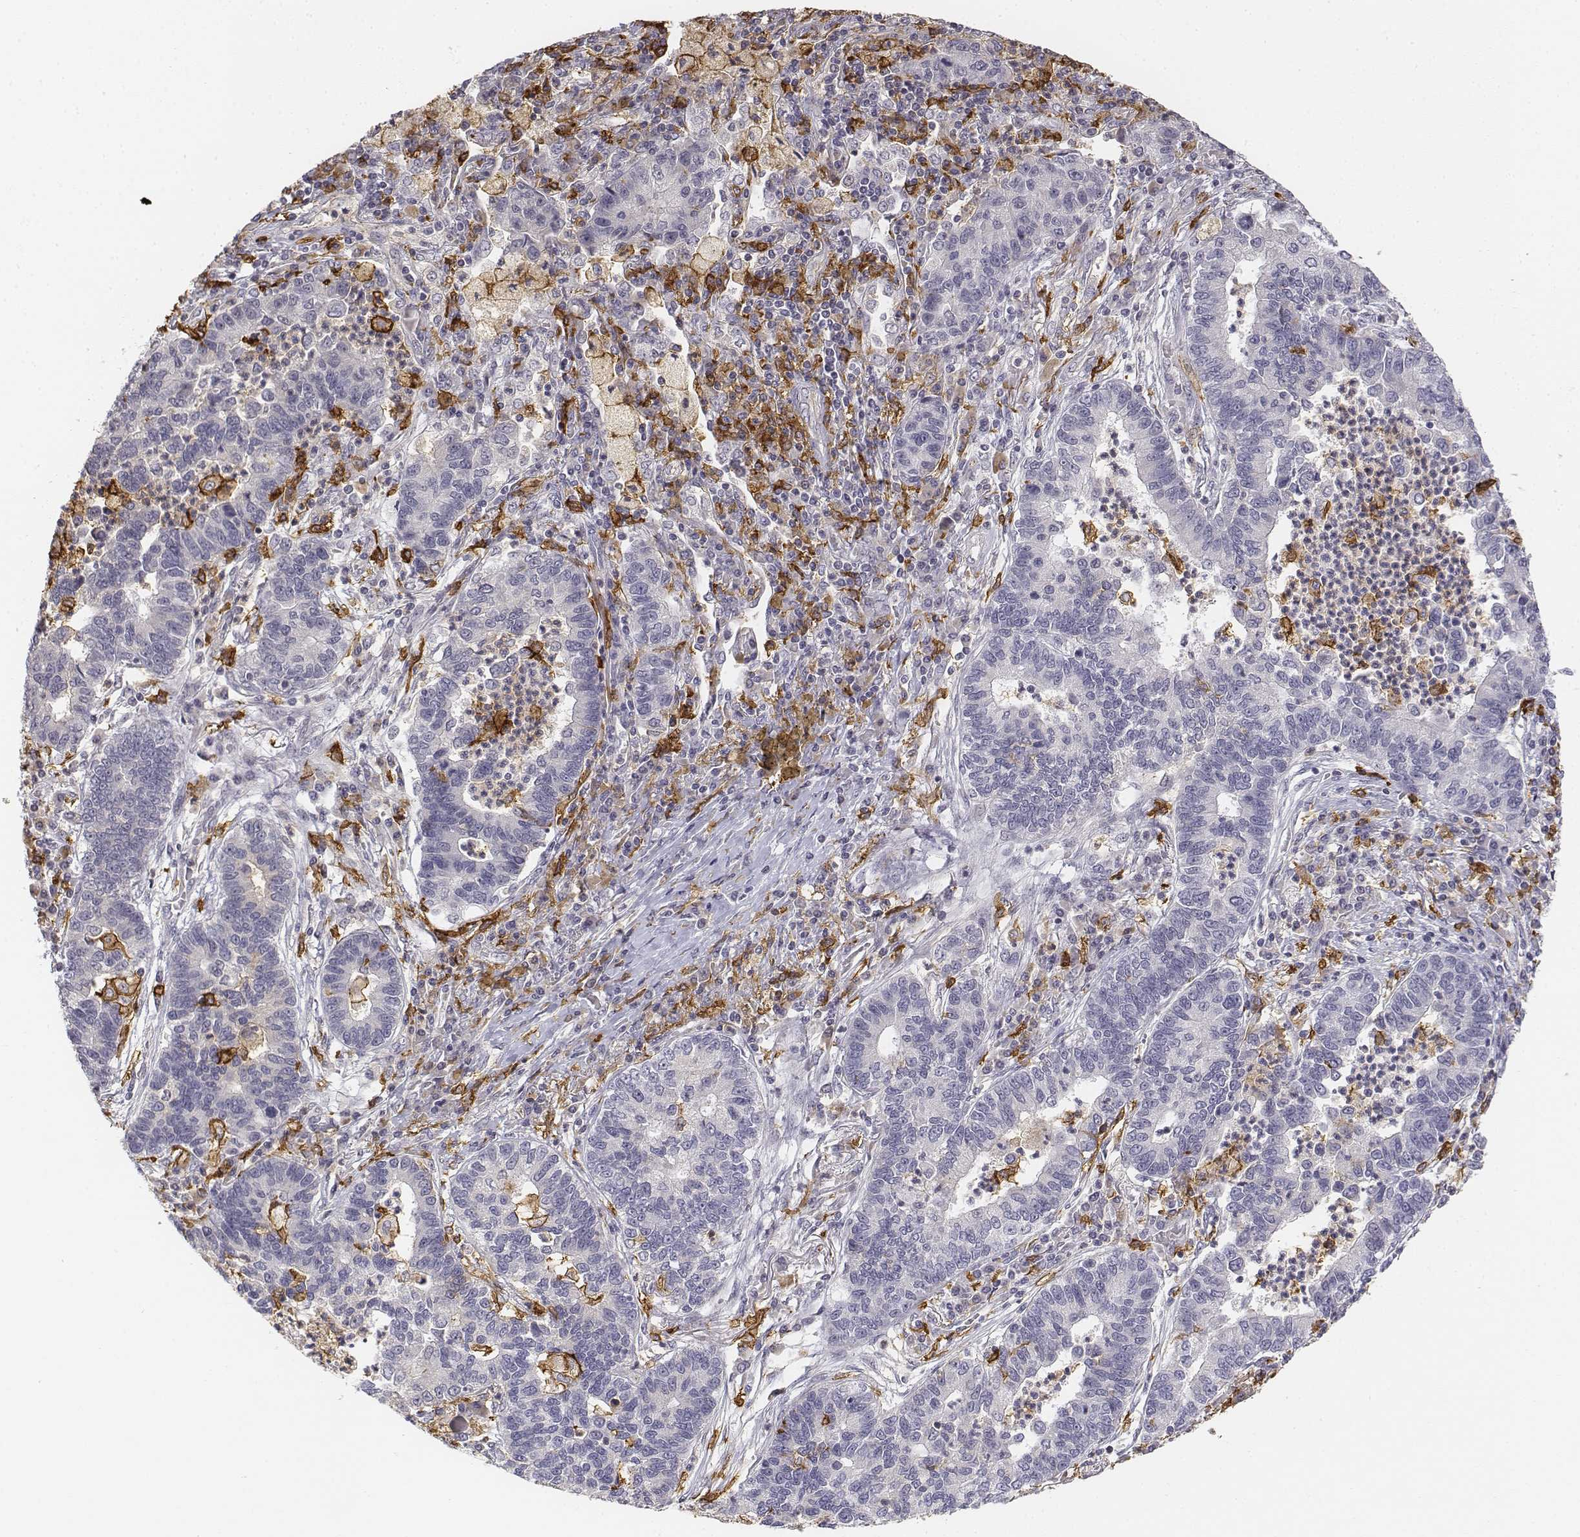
{"staining": {"intensity": "negative", "quantity": "none", "location": "none"}, "tissue": "lung cancer", "cell_type": "Tumor cells", "image_type": "cancer", "snomed": [{"axis": "morphology", "description": "Adenocarcinoma, NOS"}, {"axis": "topography", "description": "Lung"}], "caption": "Tumor cells are negative for brown protein staining in adenocarcinoma (lung).", "gene": "CD14", "patient": {"sex": "female", "age": 57}}